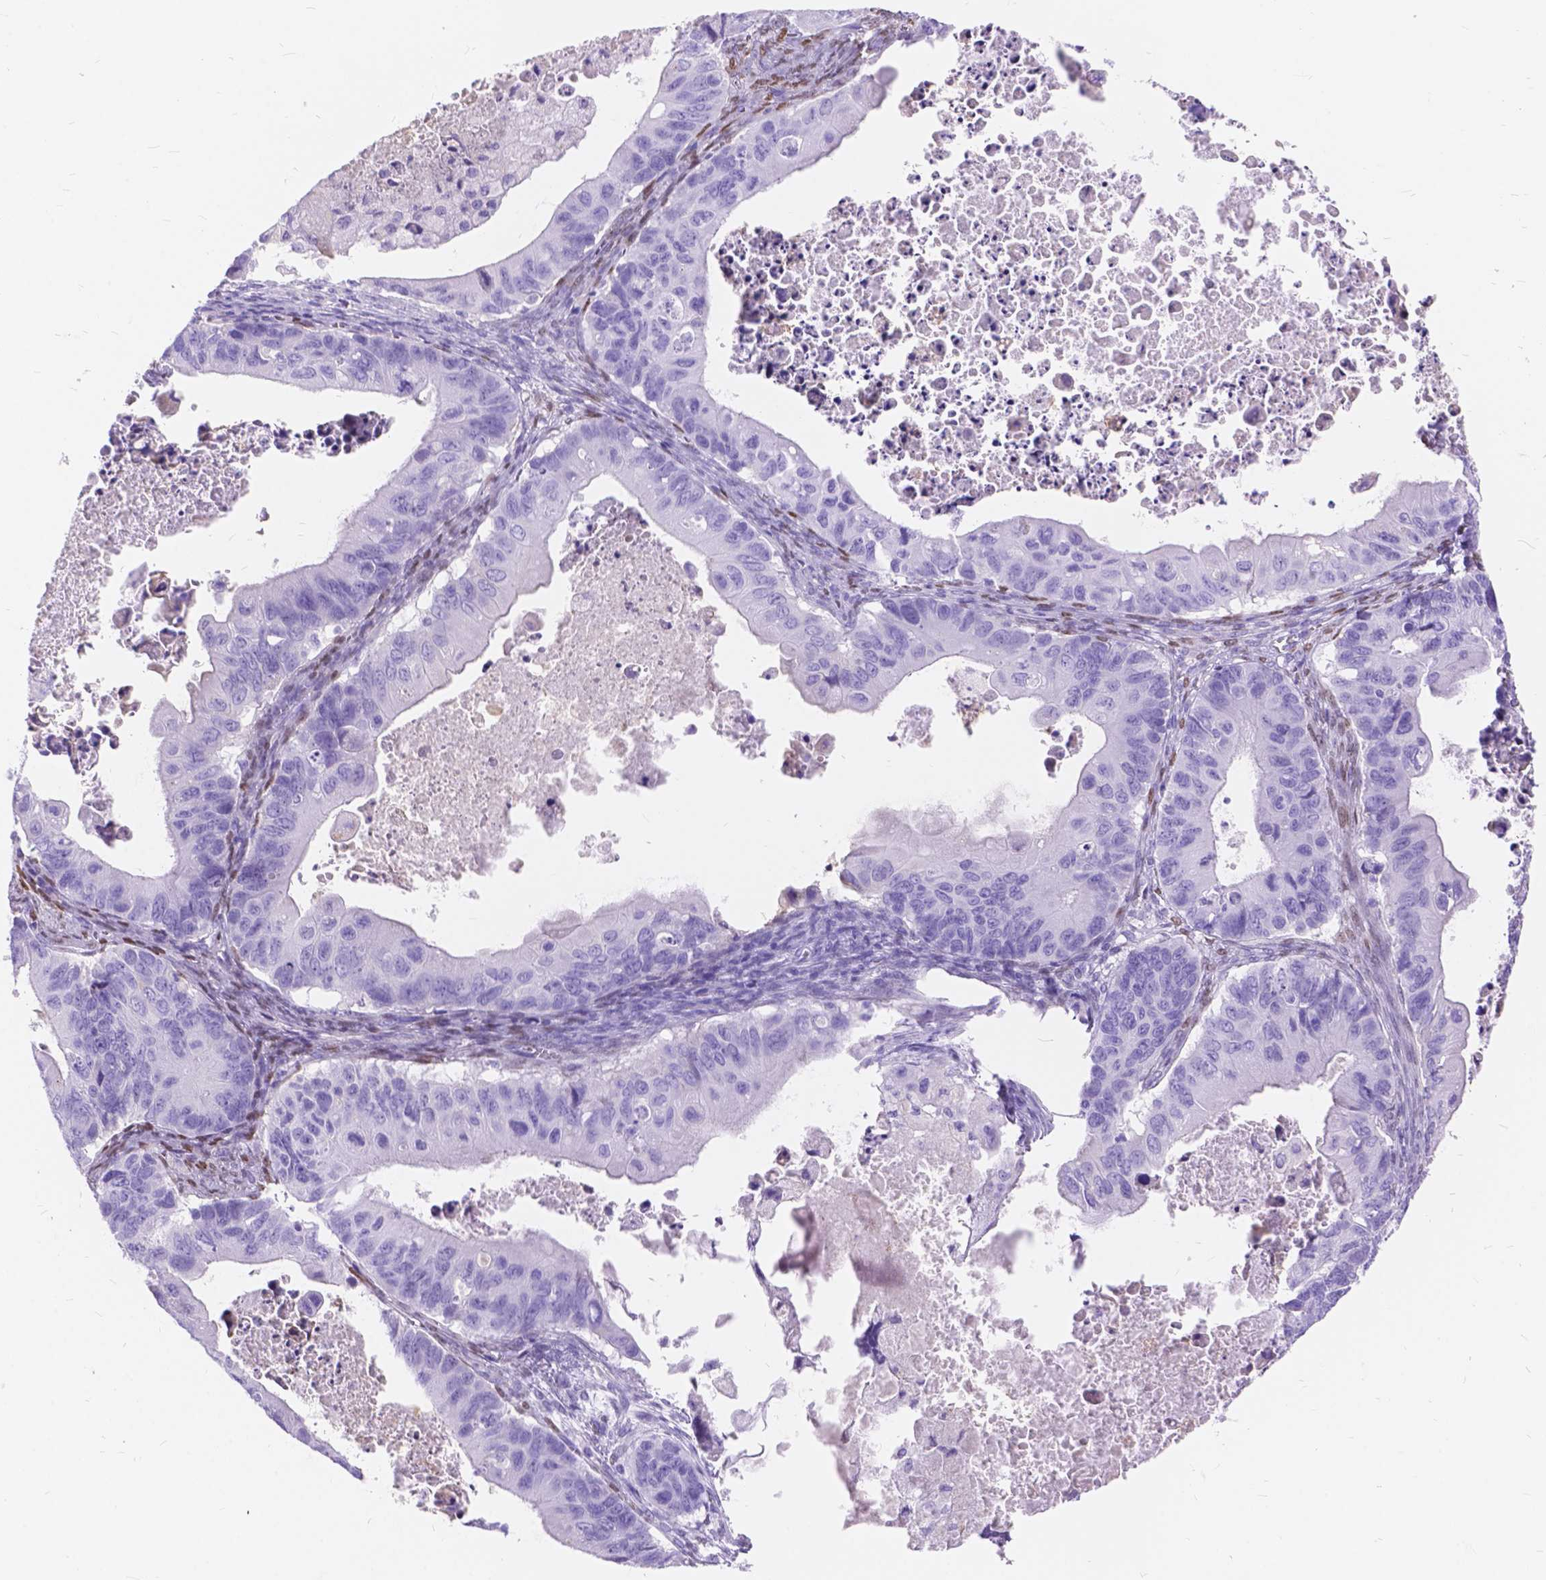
{"staining": {"intensity": "negative", "quantity": "none", "location": "none"}, "tissue": "ovarian cancer", "cell_type": "Tumor cells", "image_type": "cancer", "snomed": [{"axis": "morphology", "description": "Cystadenocarcinoma, mucinous, NOS"}, {"axis": "topography", "description": "Ovary"}], "caption": "An immunohistochemistry (IHC) micrograph of ovarian mucinous cystadenocarcinoma is shown. There is no staining in tumor cells of ovarian mucinous cystadenocarcinoma.", "gene": "FOXL2", "patient": {"sex": "female", "age": 64}}